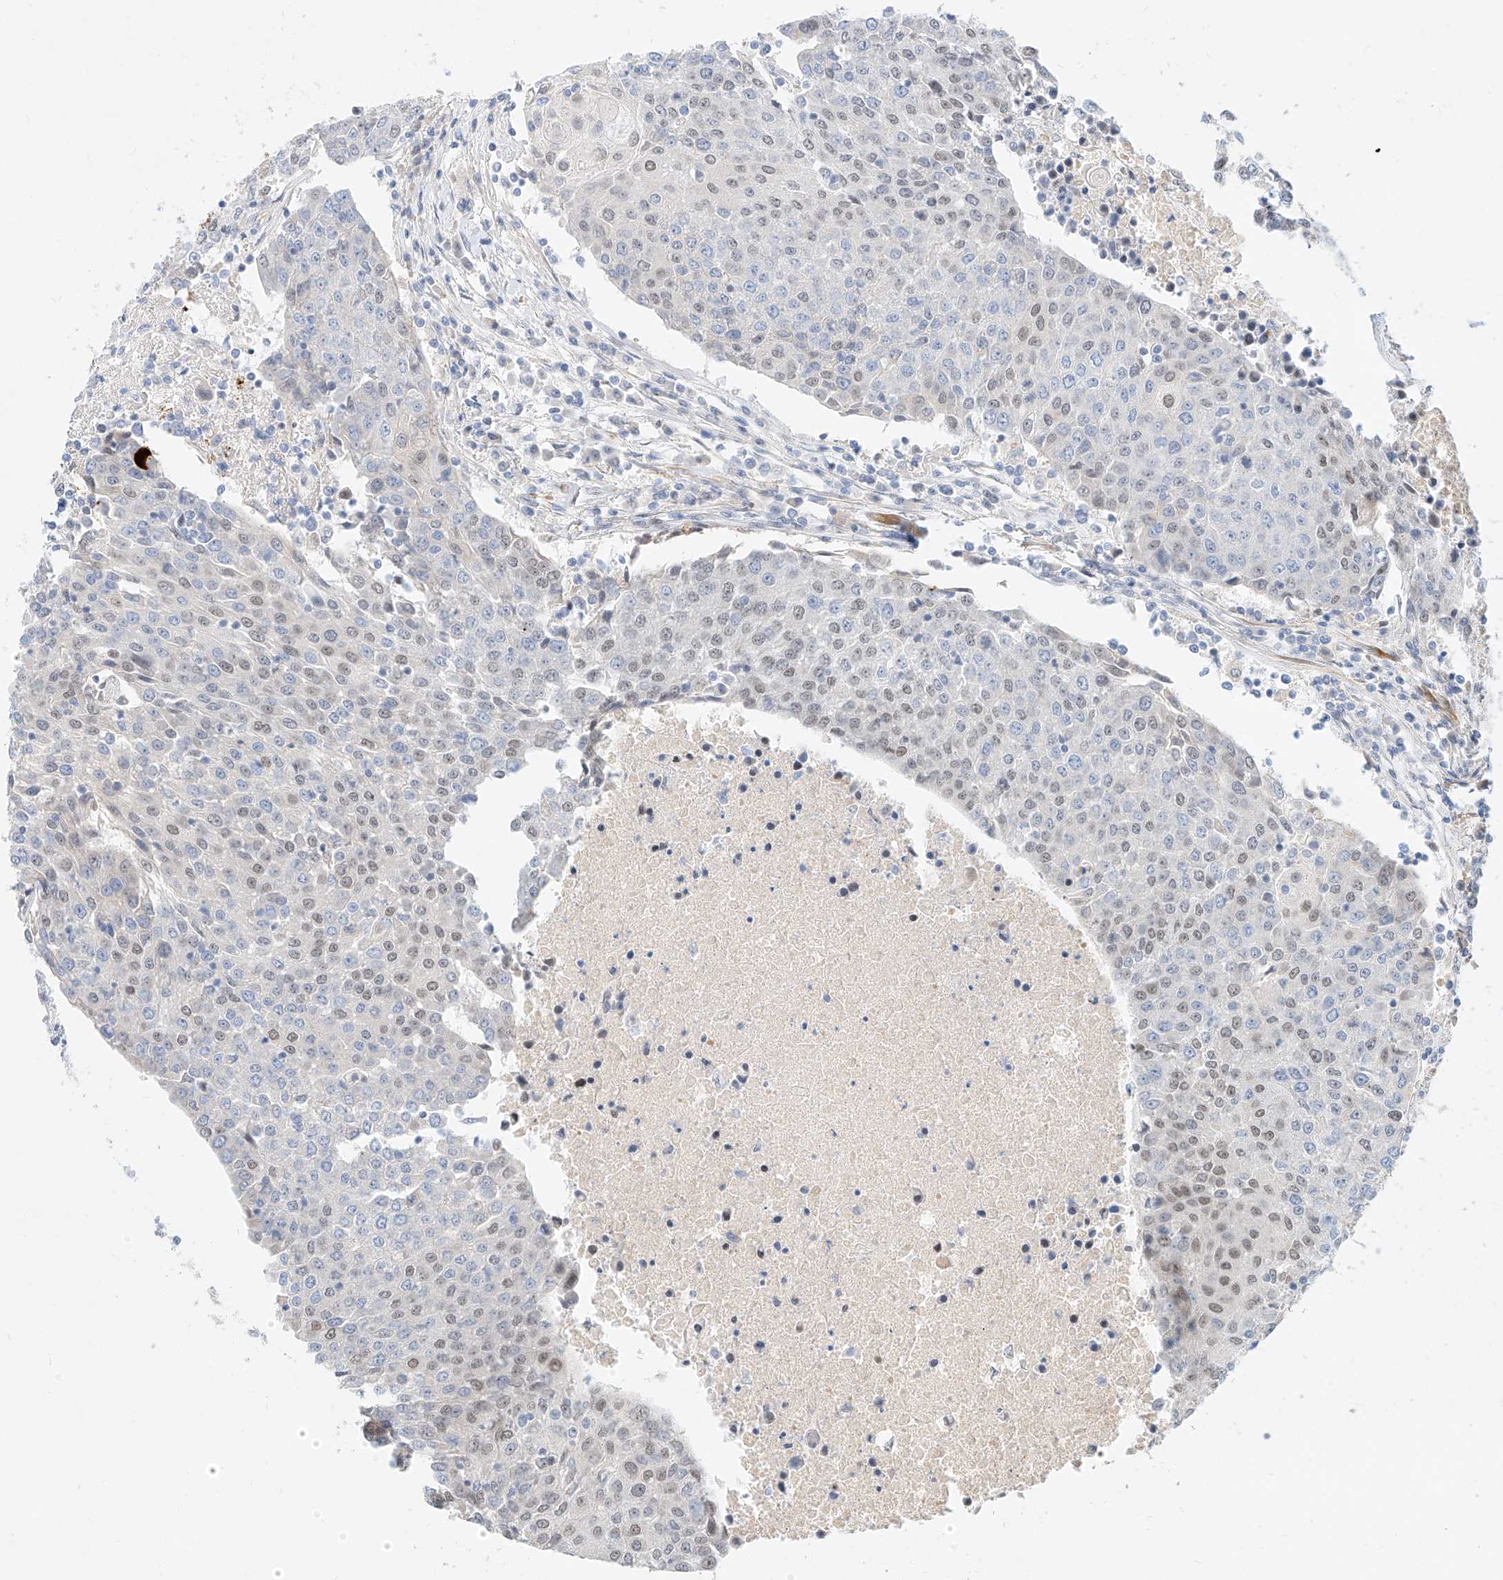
{"staining": {"intensity": "weak", "quantity": "25%-75%", "location": "nuclear"}, "tissue": "urothelial cancer", "cell_type": "Tumor cells", "image_type": "cancer", "snomed": [{"axis": "morphology", "description": "Urothelial carcinoma, High grade"}, {"axis": "topography", "description": "Urinary bladder"}], "caption": "Immunohistochemical staining of human high-grade urothelial carcinoma shows low levels of weak nuclear staining in about 25%-75% of tumor cells.", "gene": "CBX8", "patient": {"sex": "female", "age": 85}}